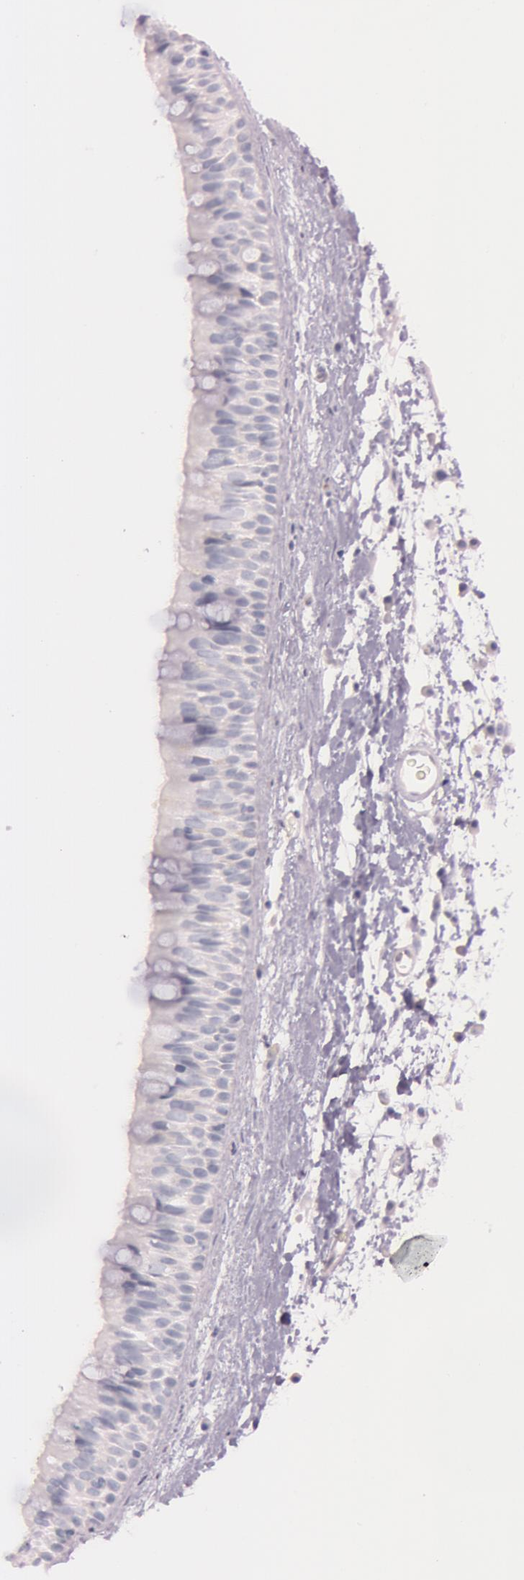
{"staining": {"intensity": "negative", "quantity": "none", "location": "none"}, "tissue": "nasopharynx", "cell_type": "Respiratory epithelial cells", "image_type": "normal", "snomed": [{"axis": "morphology", "description": "Normal tissue, NOS"}, {"axis": "topography", "description": "Nasopharynx"}], "caption": "This is an immunohistochemistry micrograph of normal human nasopharynx. There is no positivity in respiratory epithelial cells.", "gene": "FOLH1", "patient": {"sex": "male", "age": 13}}